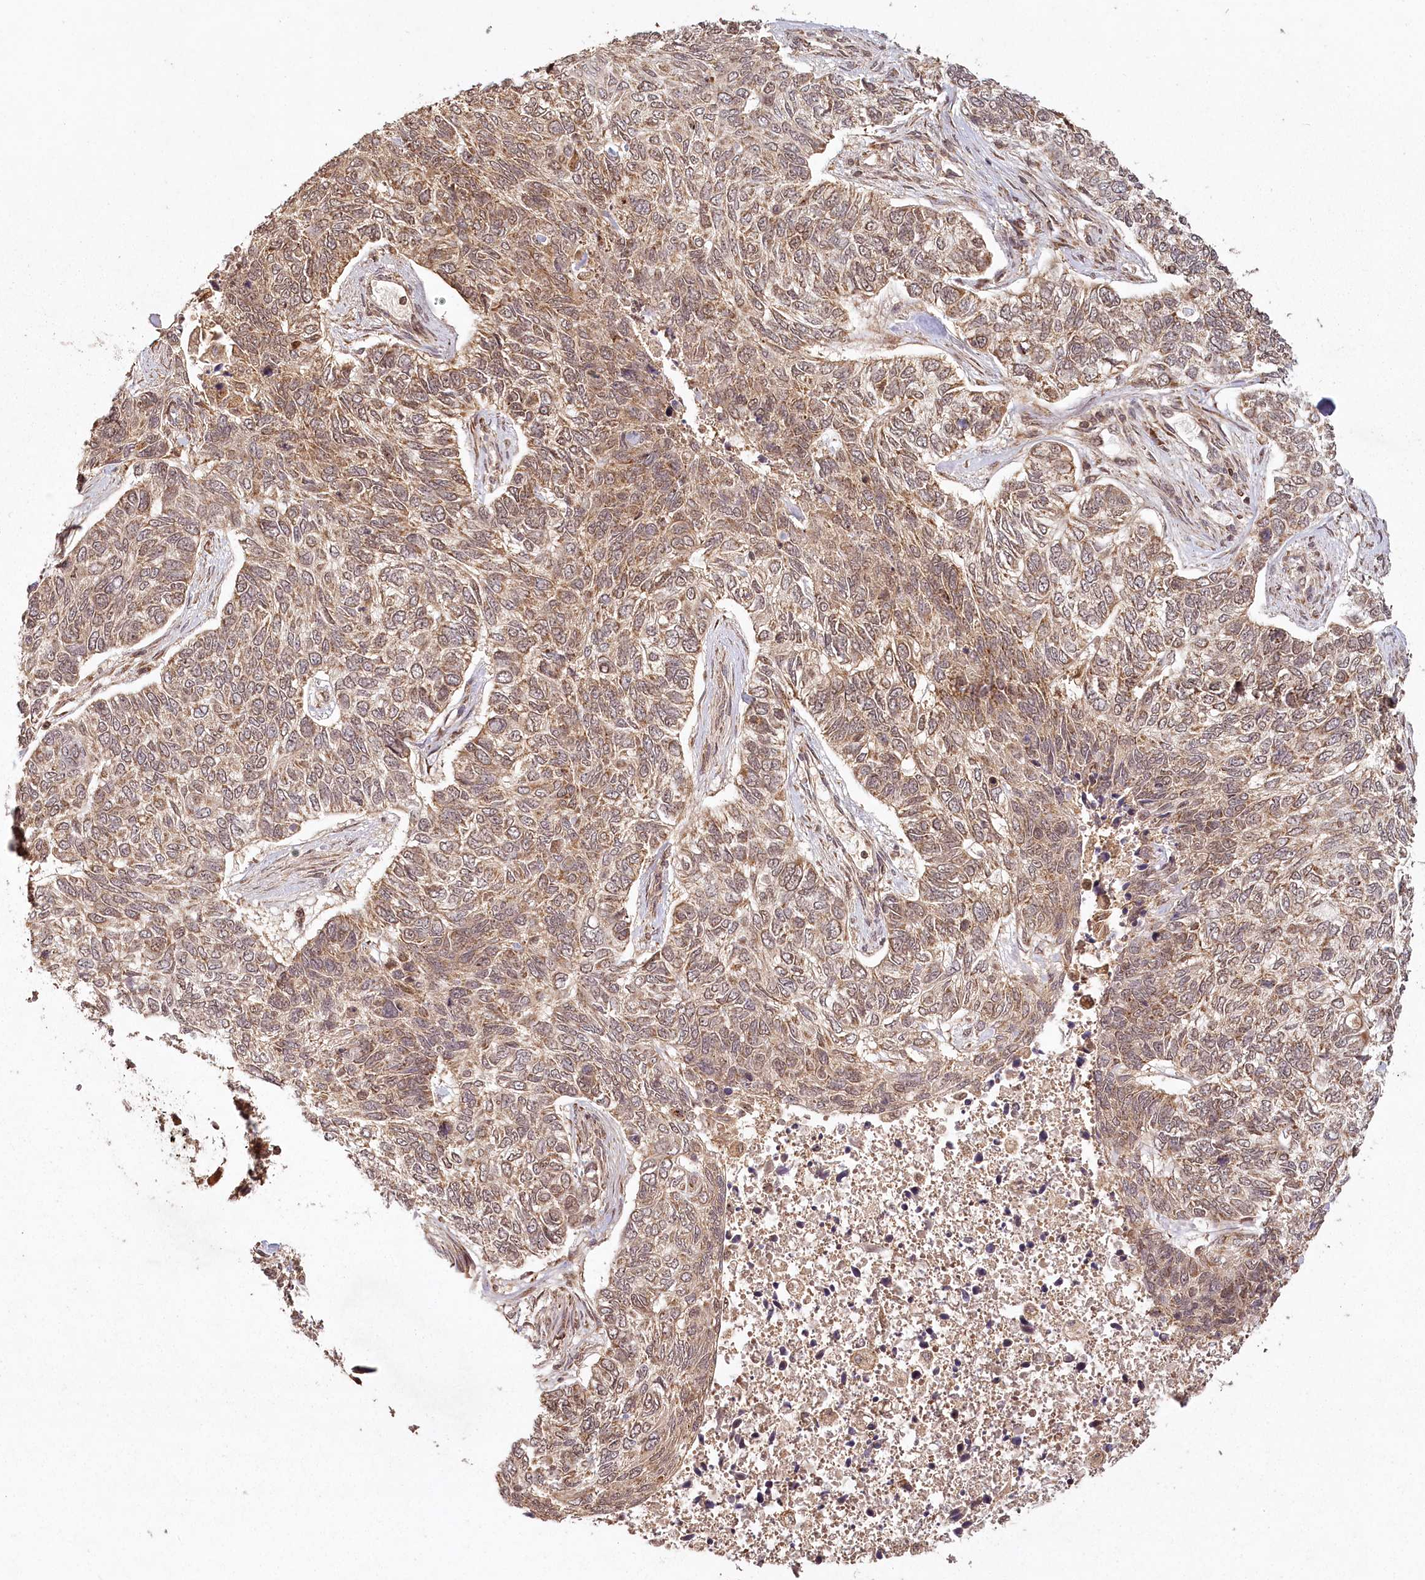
{"staining": {"intensity": "weak", "quantity": ">75%", "location": "cytoplasmic/membranous"}, "tissue": "skin cancer", "cell_type": "Tumor cells", "image_type": "cancer", "snomed": [{"axis": "morphology", "description": "Basal cell carcinoma"}, {"axis": "topography", "description": "Skin"}], "caption": "Tumor cells reveal weak cytoplasmic/membranous expression in approximately >75% of cells in skin cancer. Using DAB (brown) and hematoxylin (blue) stains, captured at high magnification using brightfield microscopy.", "gene": "MICU1", "patient": {"sex": "female", "age": 65}}